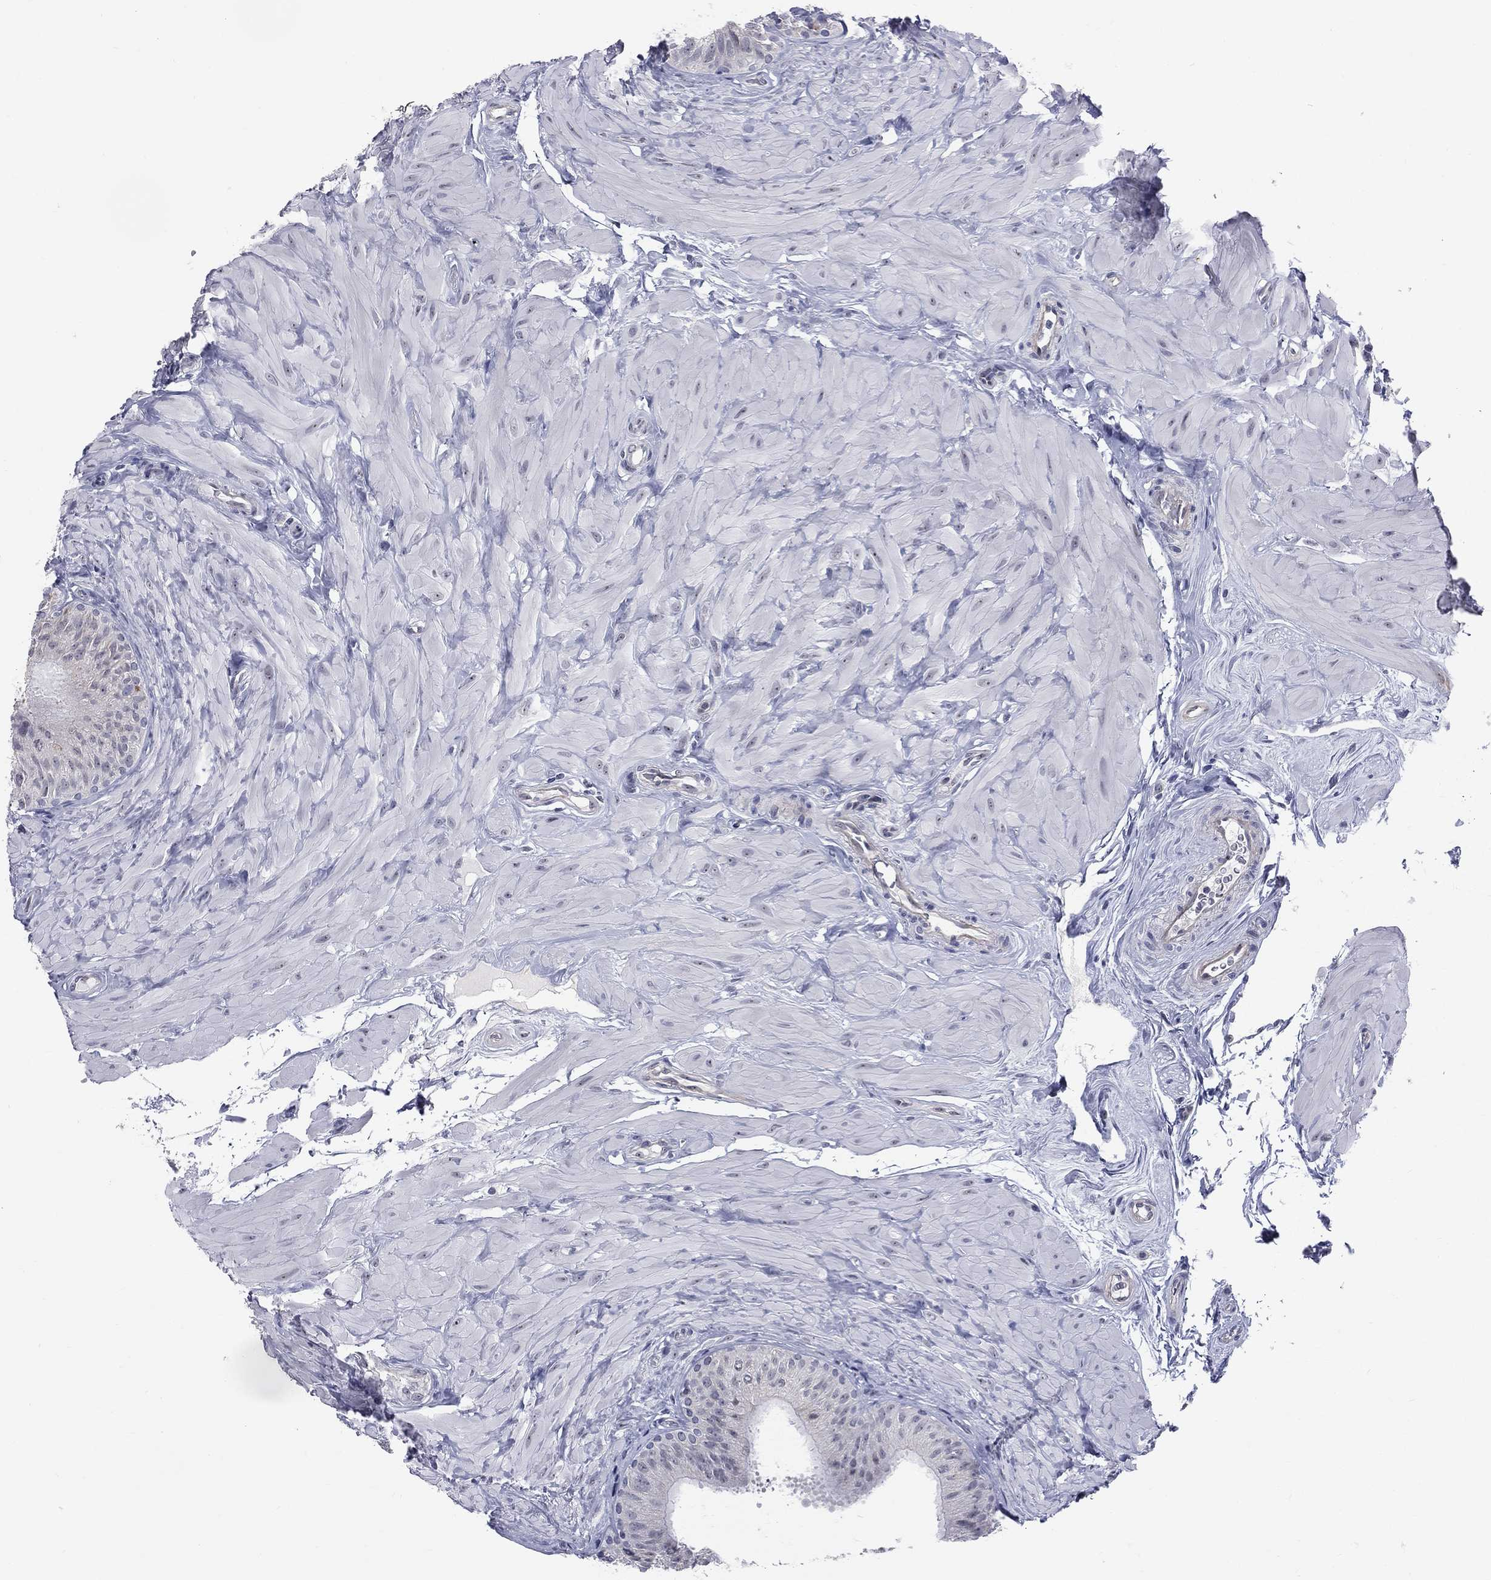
{"staining": {"intensity": "negative", "quantity": "none", "location": "none"}, "tissue": "epididymis", "cell_type": "Glandular cells", "image_type": "normal", "snomed": [{"axis": "morphology", "description": "Normal tissue, NOS"}, {"axis": "topography", "description": "Epididymis"}], "caption": "This is an IHC photomicrograph of normal epididymis. There is no positivity in glandular cells.", "gene": "CD22", "patient": {"sex": "male", "age": 34}}